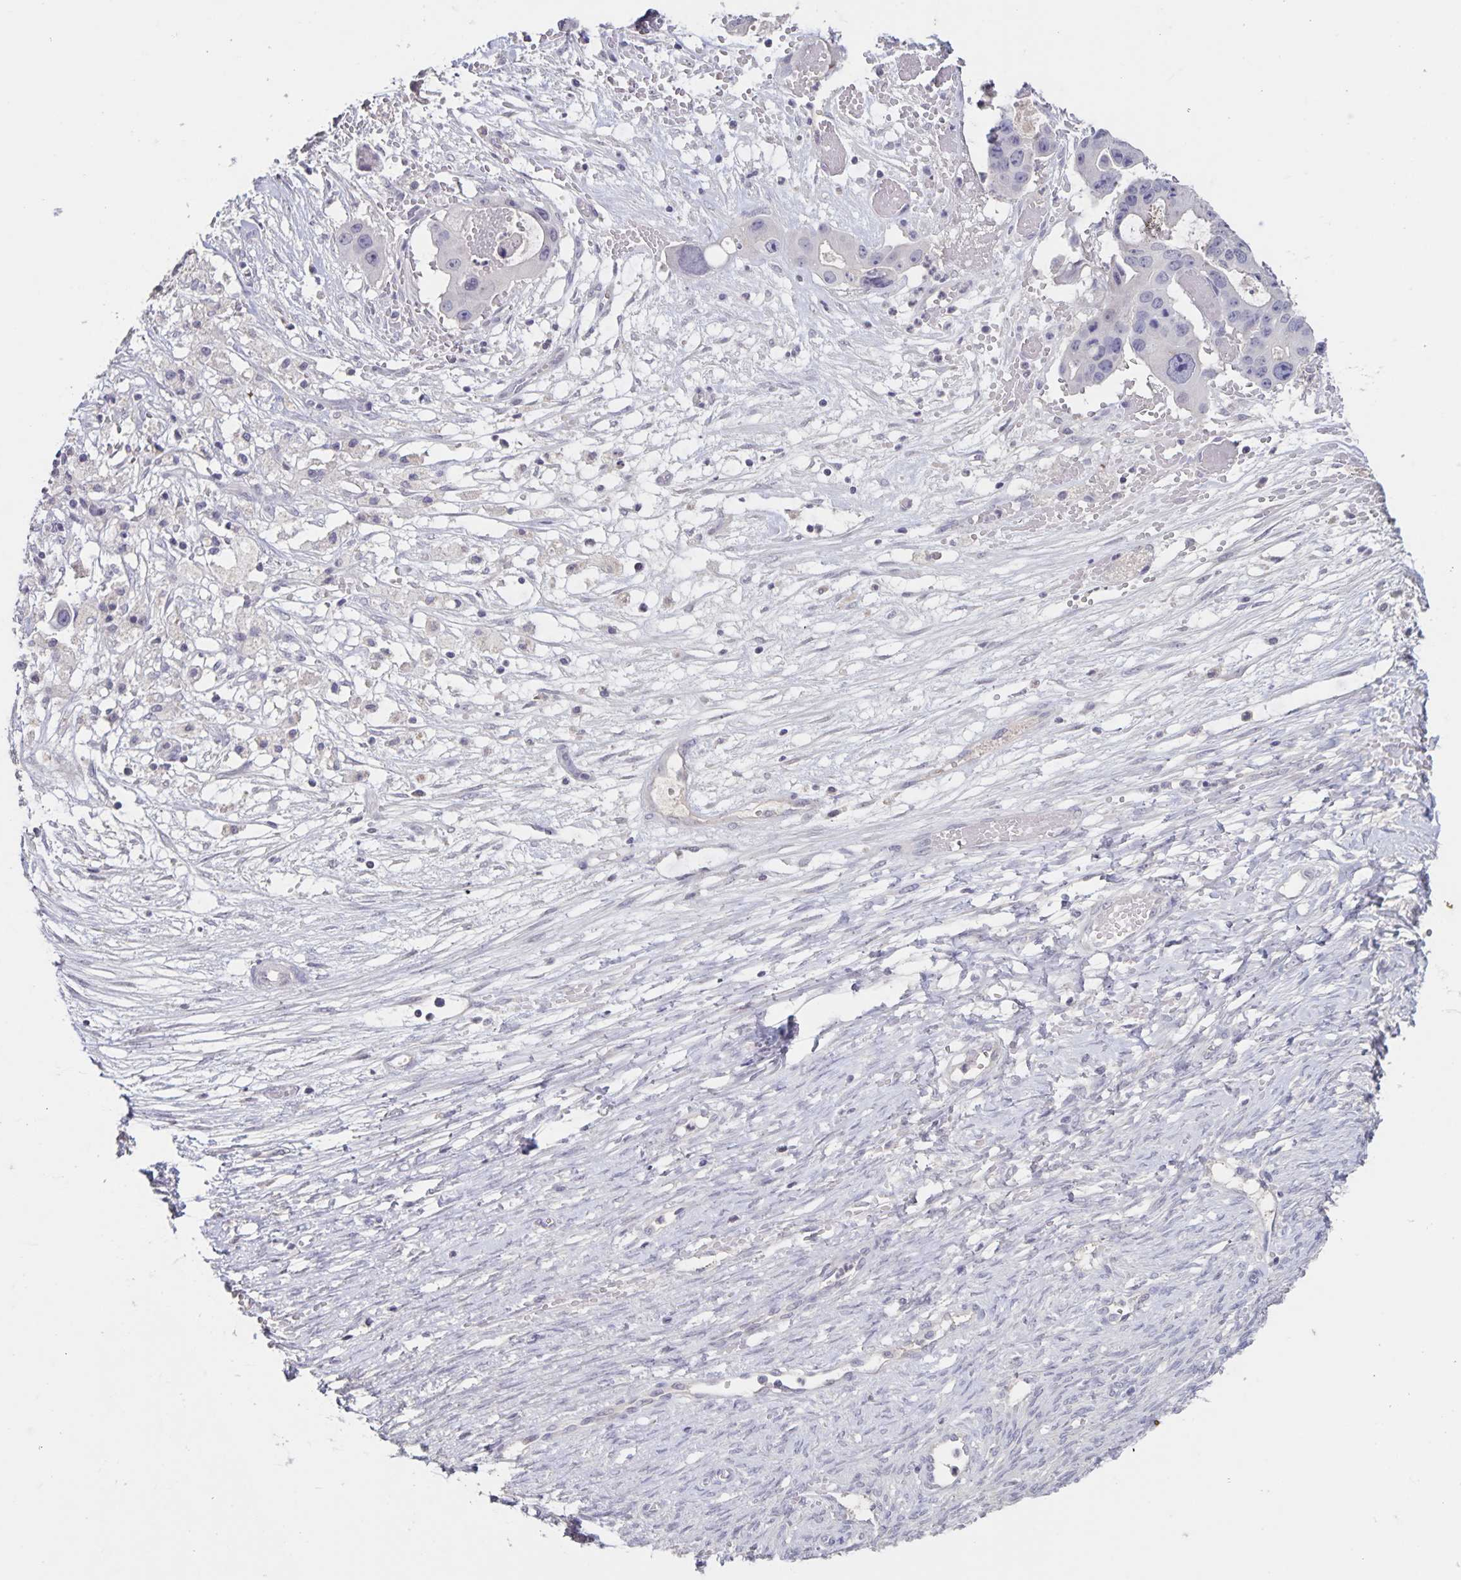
{"staining": {"intensity": "negative", "quantity": "none", "location": "none"}, "tissue": "ovarian cancer", "cell_type": "Tumor cells", "image_type": "cancer", "snomed": [{"axis": "morphology", "description": "Cystadenocarcinoma, serous, NOS"}, {"axis": "topography", "description": "Ovary"}], "caption": "A photomicrograph of human ovarian cancer (serous cystadenocarcinoma) is negative for staining in tumor cells.", "gene": "INSL5", "patient": {"sex": "female", "age": 56}}